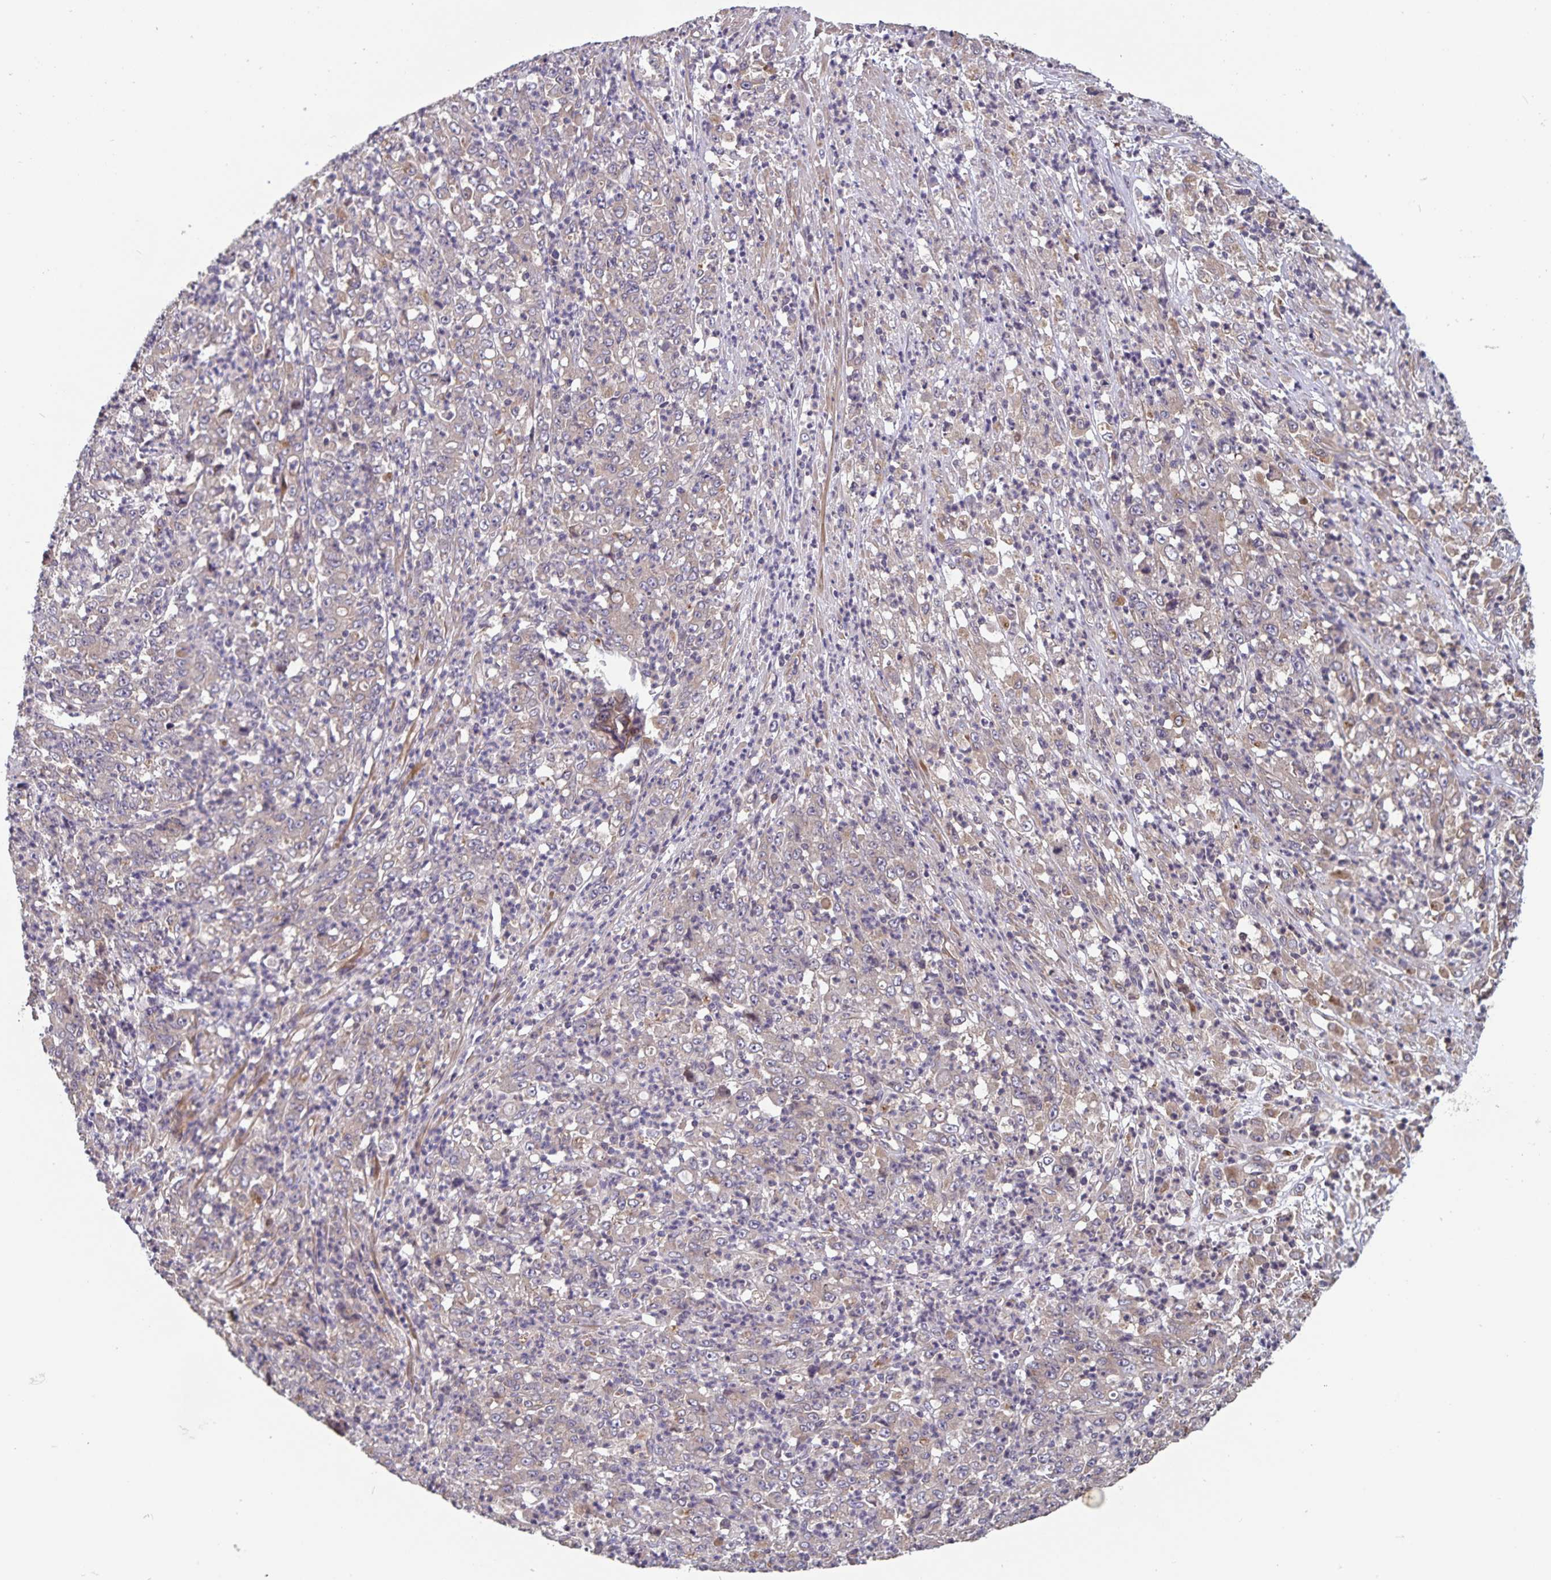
{"staining": {"intensity": "weak", "quantity": "25%-75%", "location": "cytoplasmic/membranous"}, "tissue": "stomach cancer", "cell_type": "Tumor cells", "image_type": "cancer", "snomed": [{"axis": "morphology", "description": "Adenocarcinoma, NOS"}, {"axis": "topography", "description": "Stomach, lower"}], "caption": "Human stomach adenocarcinoma stained with a brown dye displays weak cytoplasmic/membranous positive positivity in approximately 25%-75% of tumor cells.", "gene": "FBXL16", "patient": {"sex": "female", "age": 71}}